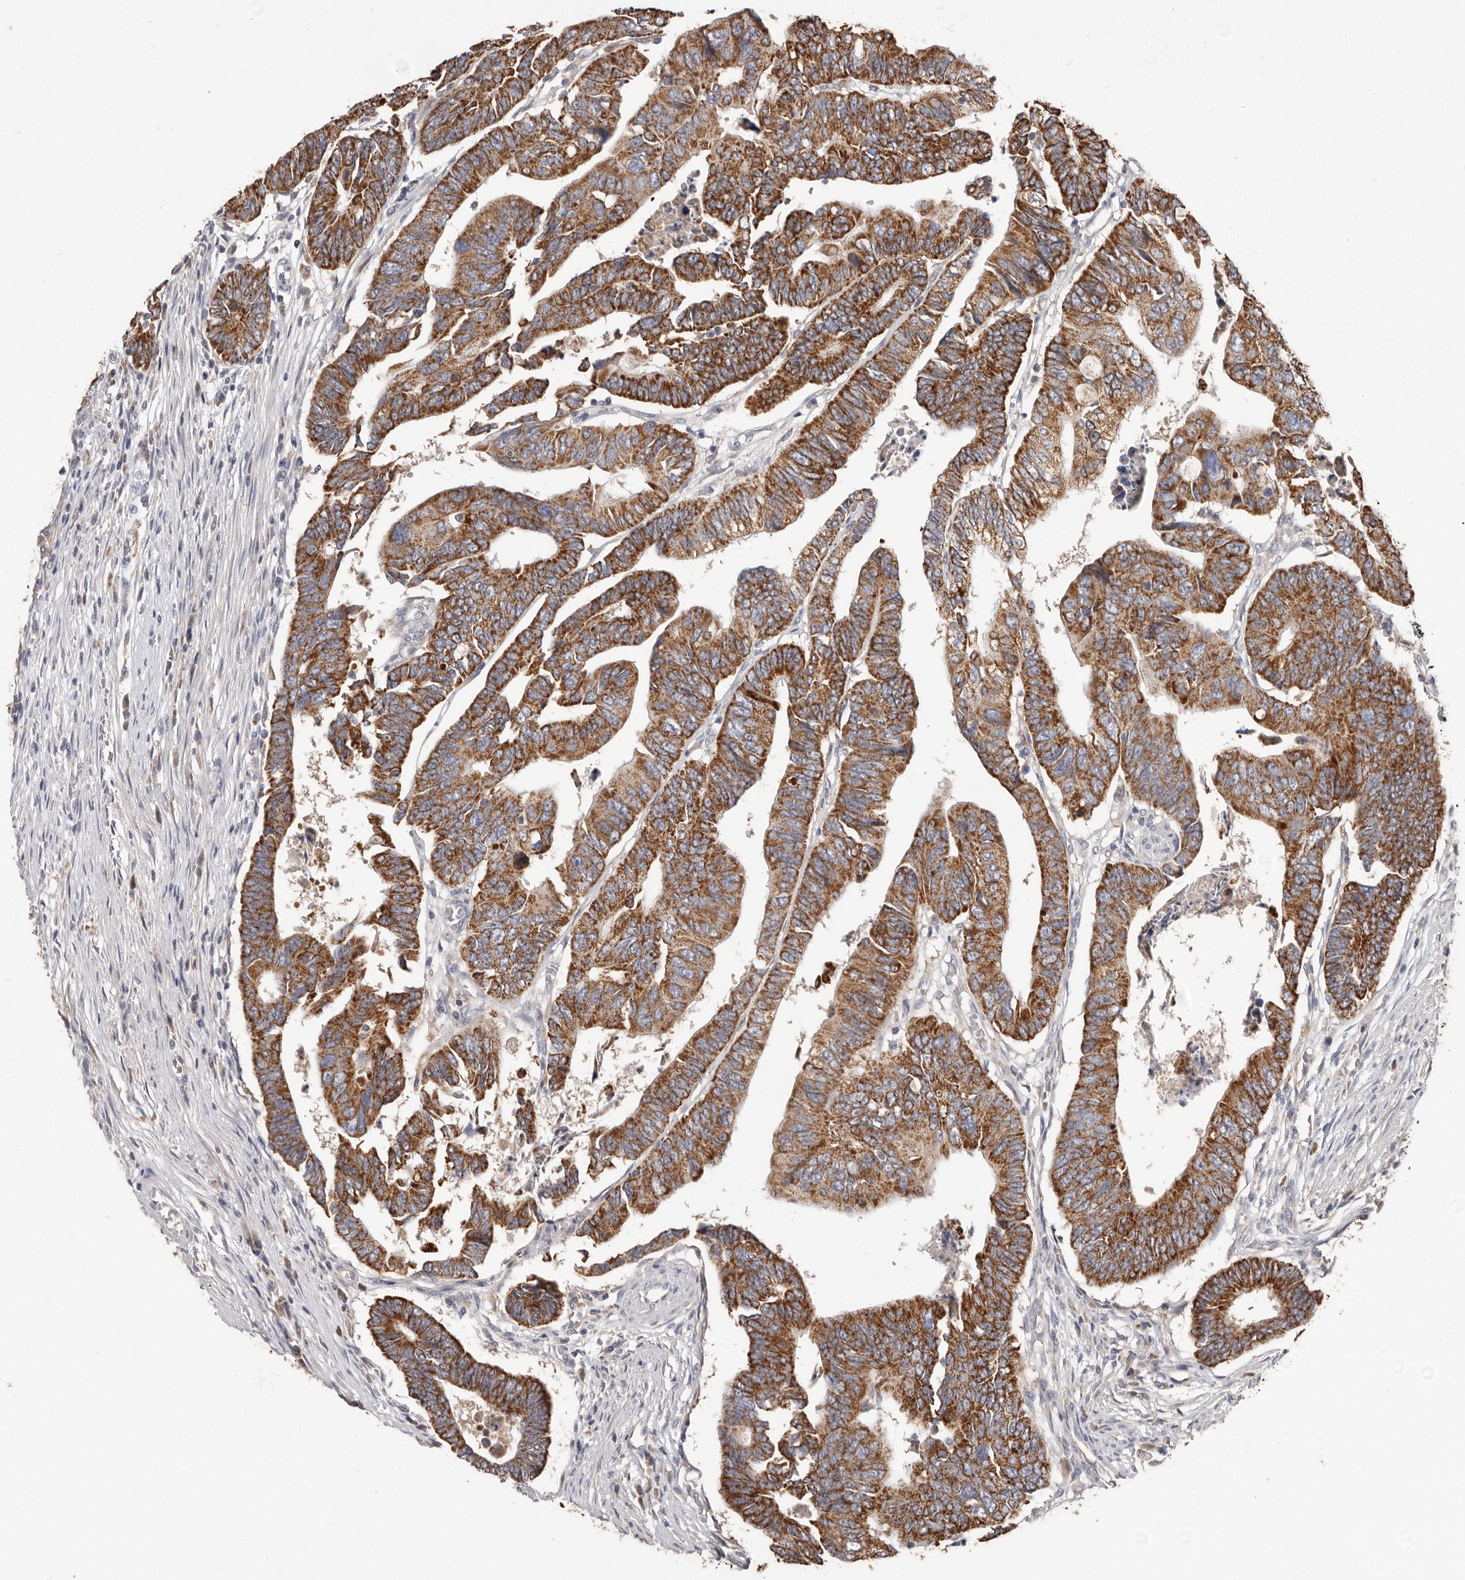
{"staining": {"intensity": "moderate", "quantity": ">75%", "location": "cytoplasmic/membranous"}, "tissue": "colorectal cancer", "cell_type": "Tumor cells", "image_type": "cancer", "snomed": [{"axis": "morphology", "description": "Adenocarcinoma, NOS"}, {"axis": "topography", "description": "Rectum"}], "caption": "Colorectal adenocarcinoma tissue displays moderate cytoplasmic/membranous staining in about >75% of tumor cells The staining was performed using DAB (3,3'-diaminobenzidine), with brown indicating positive protein expression. Nuclei are stained blue with hematoxylin.", "gene": "KIF26B", "patient": {"sex": "female", "age": 65}}